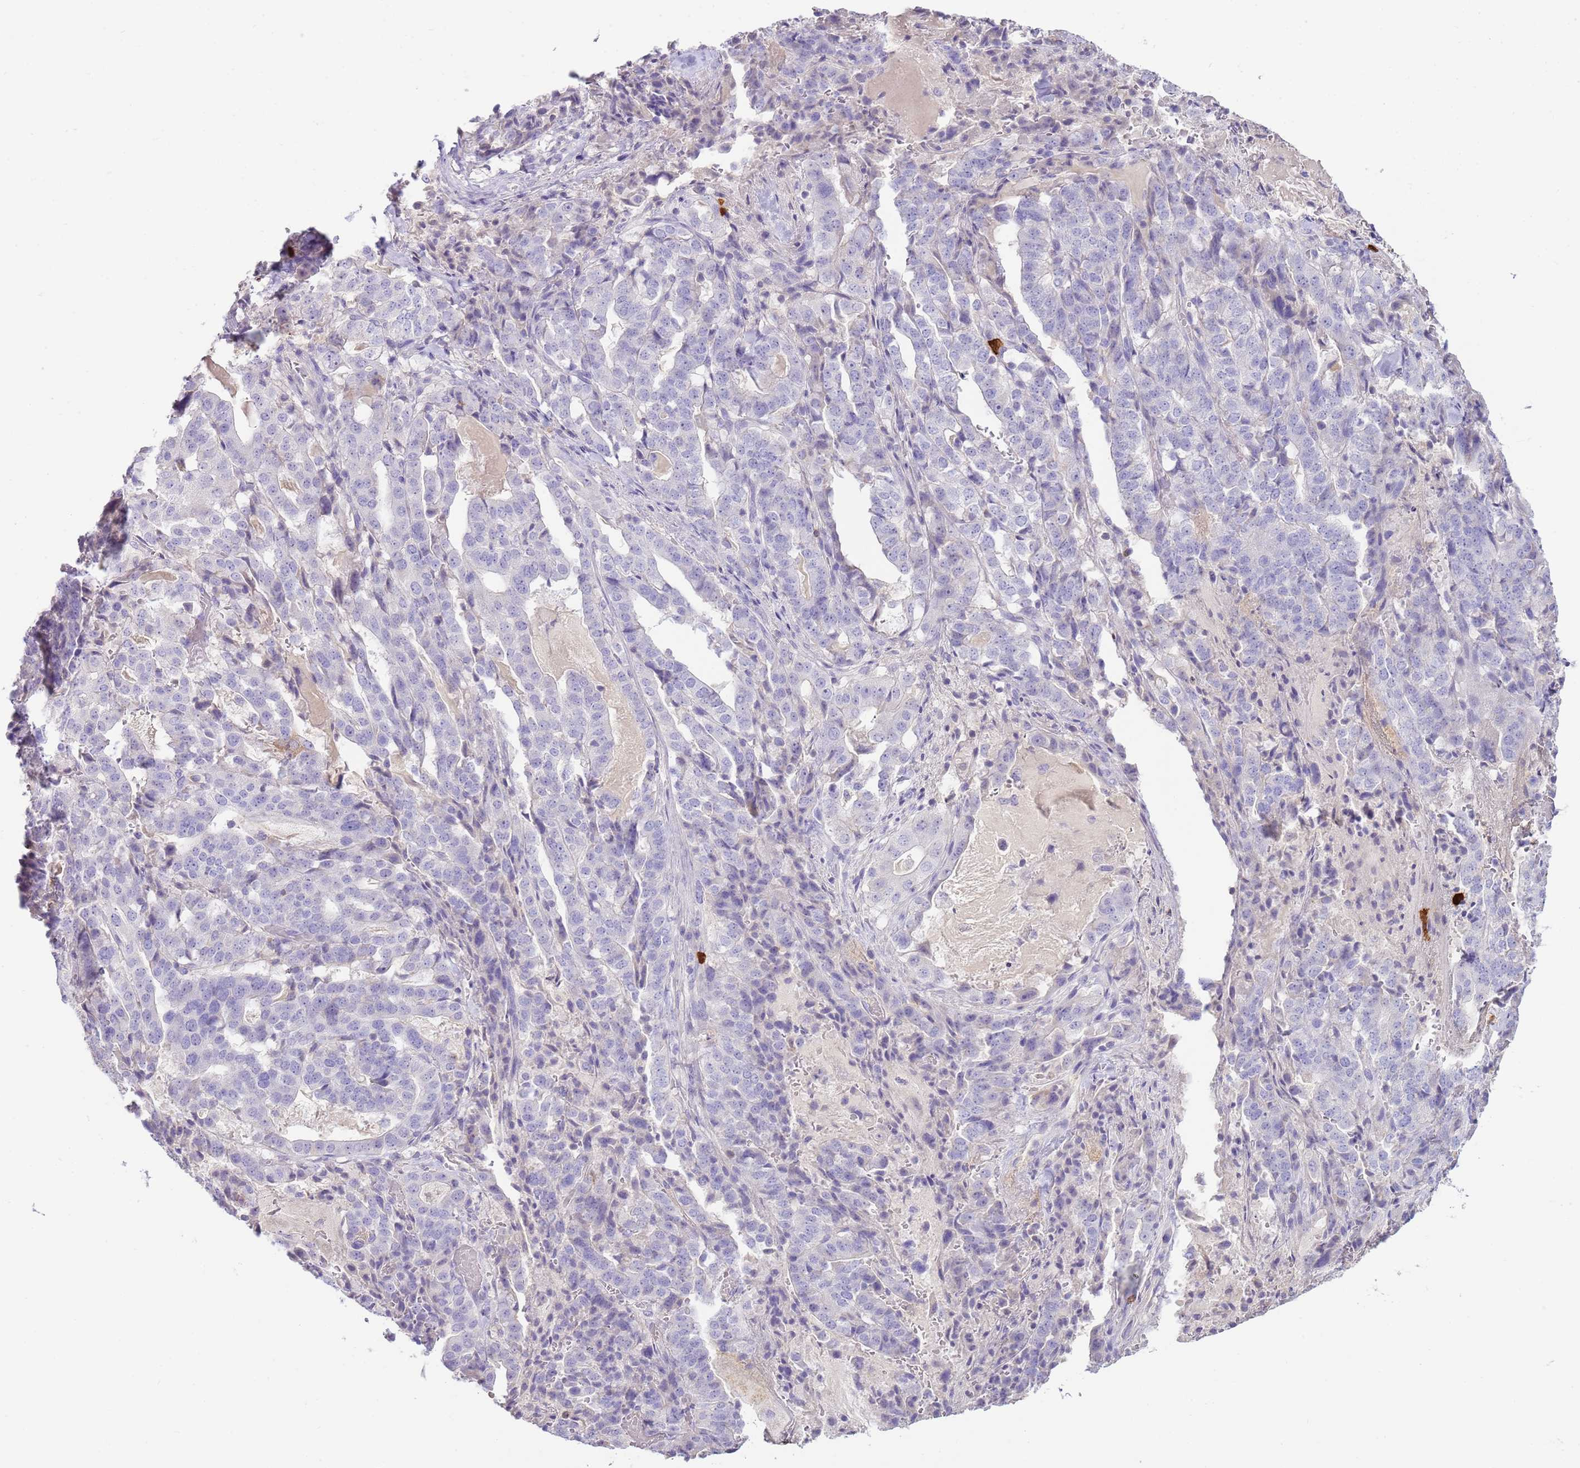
{"staining": {"intensity": "negative", "quantity": "none", "location": "none"}, "tissue": "stomach cancer", "cell_type": "Tumor cells", "image_type": "cancer", "snomed": [{"axis": "morphology", "description": "Adenocarcinoma, NOS"}, {"axis": "topography", "description": "Stomach"}], "caption": "An immunohistochemistry histopathology image of stomach cancer is shown. There is no staining in tumor cells of stomach cancer.", "gene": "IL2RG", "patient": {"sex": "male", "age": 48}}